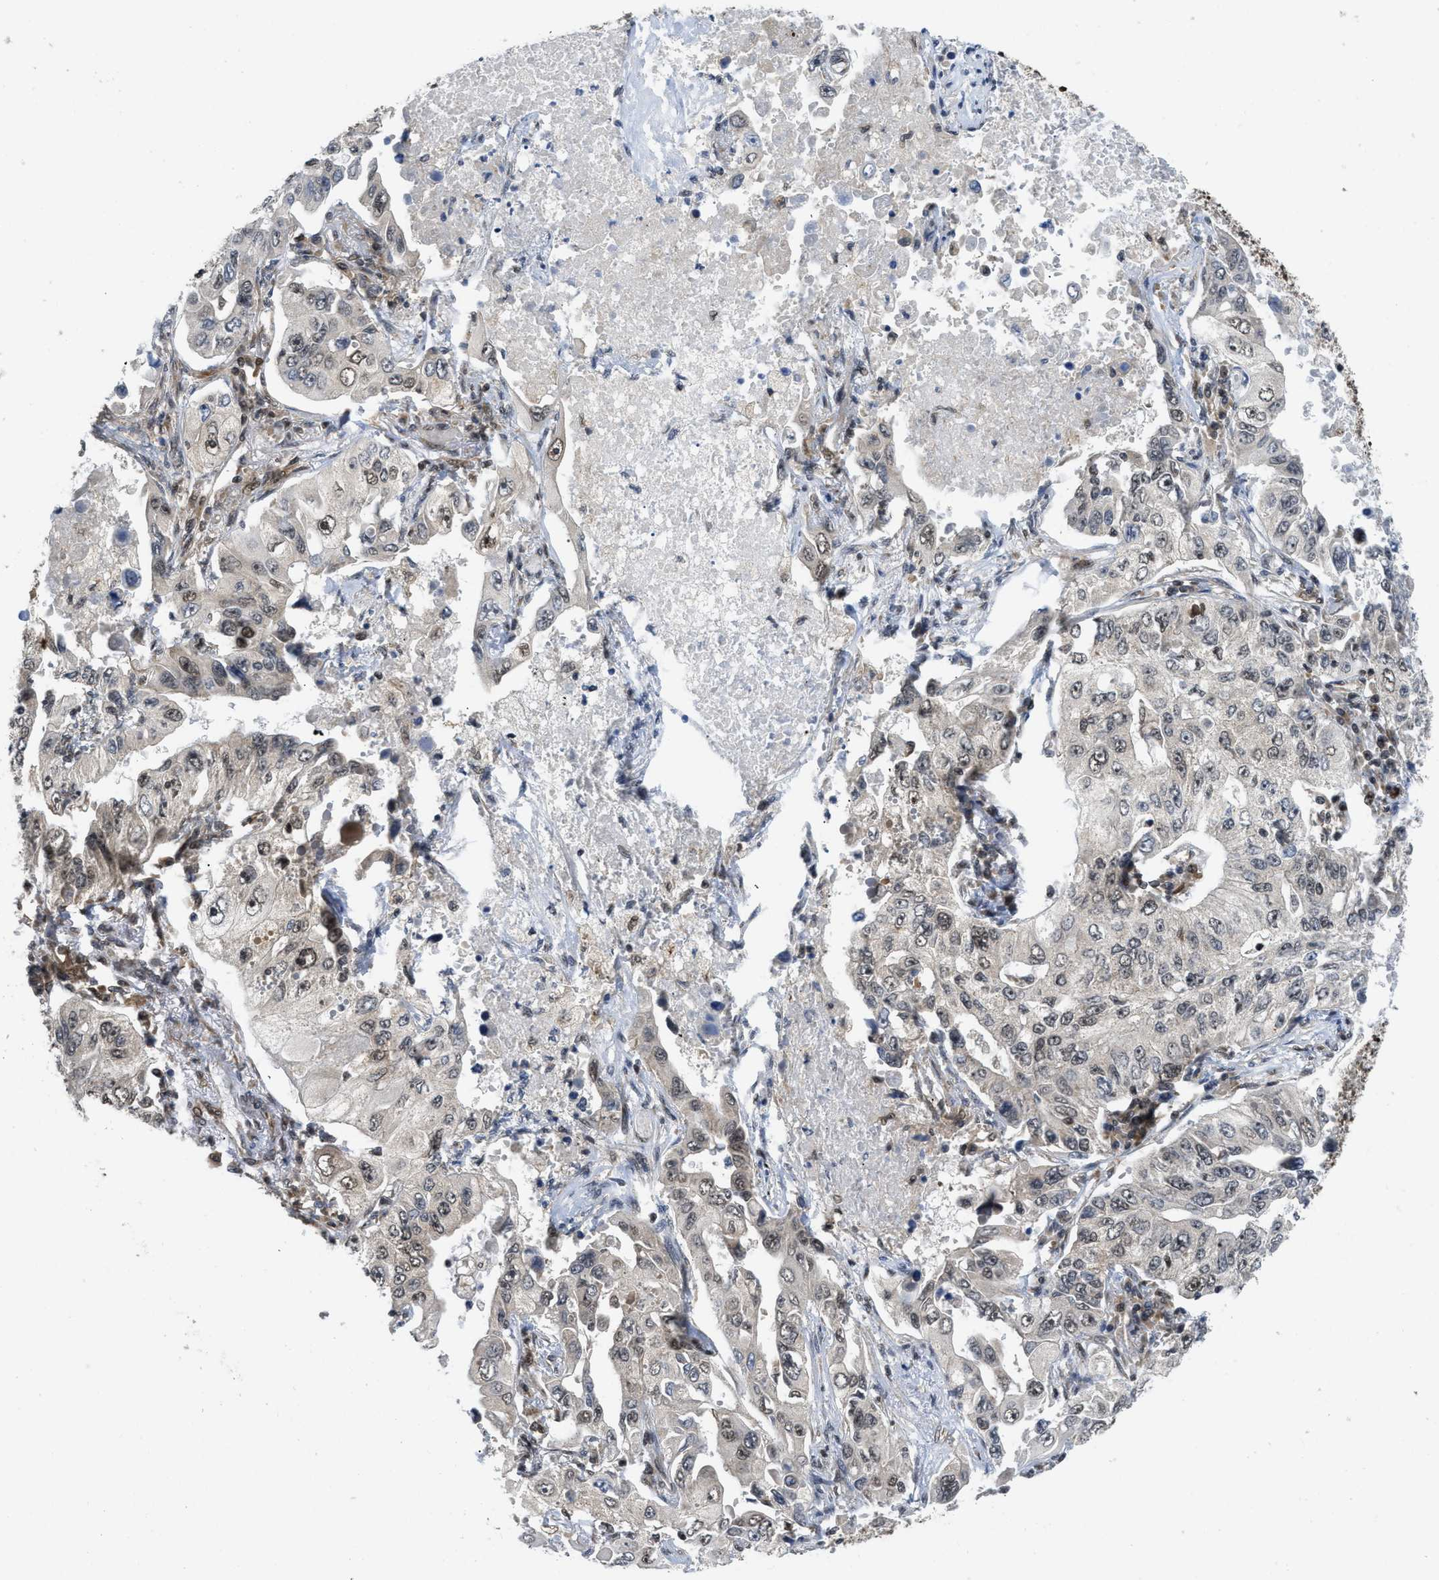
{"staining": {"intensity": "moderate", "quantity": "<25%", "location": "nuclear"}, "tissue": "lung cancer", "cell_type": "Tumor cells", "image_type": "cancer", "snomed": [{"axis": "morphology", "description": "Adenocarcinoma, NOS"}, {"axis": "topography", "description": "Lung"}], "caption": "A brown stain labels moderate nuclear expression of a protein in lung cancer tumor cells.", "gene": "TACC1", "patient": {"sex": "male", "age": 84}}